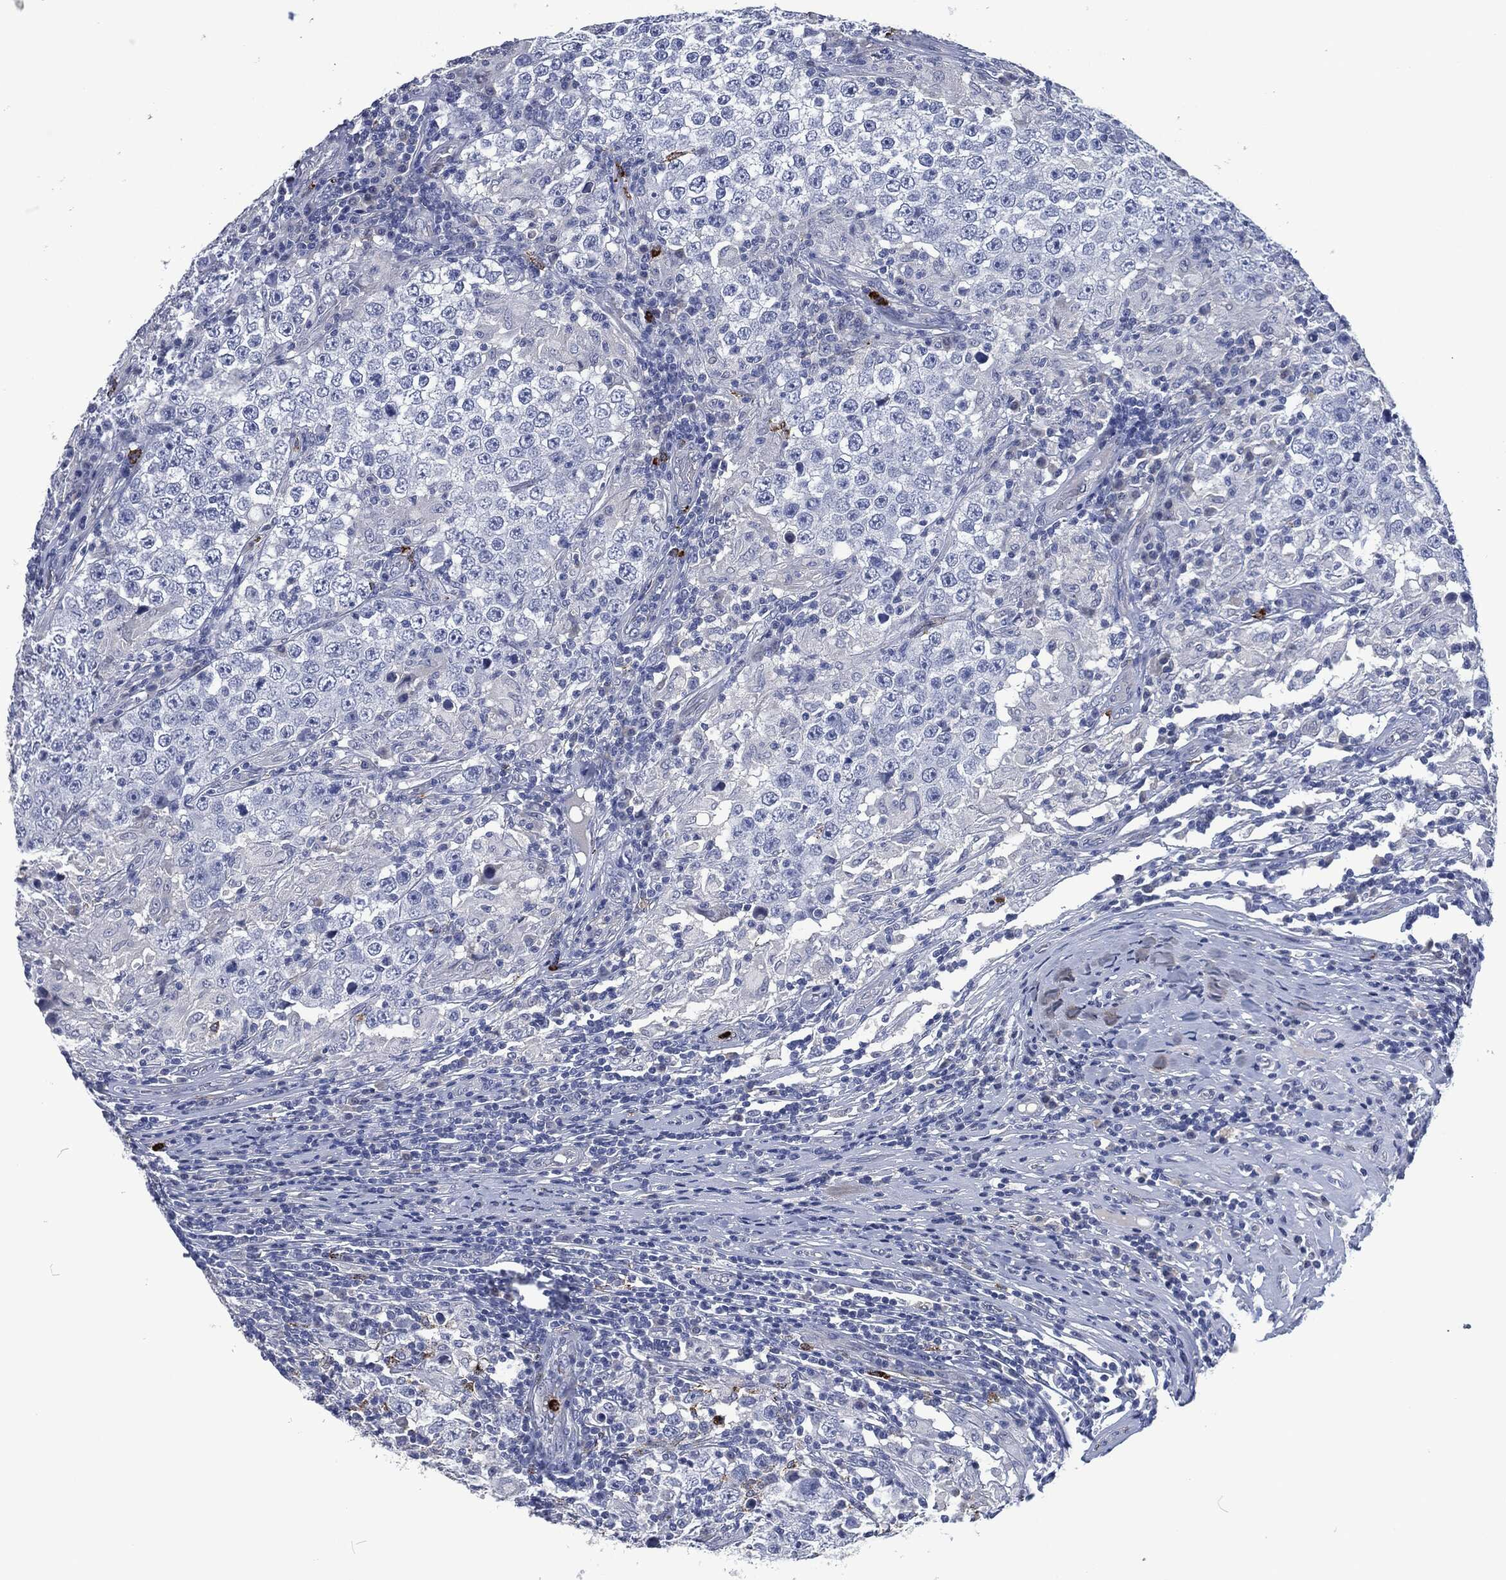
{"staining": {"intensity": "negative", "quantity": "none", "location": "none"}, "tissue": "testis cancer", "cell_type": "Tumor cells", "image_type": "cancer", "snomed": [{"axis": "morphology", "description": "Seminoma, NOS"}, {"axis": "morphology", "description": "Carcinoma, Embryonal, NOS"}, {"axis": "topography", "description": "Testis"}], "caption": "Tumor cells show no significant protein staining in testis cancer.", "gene": "MPO", "patient": {"sex": "male", "age": 41}}